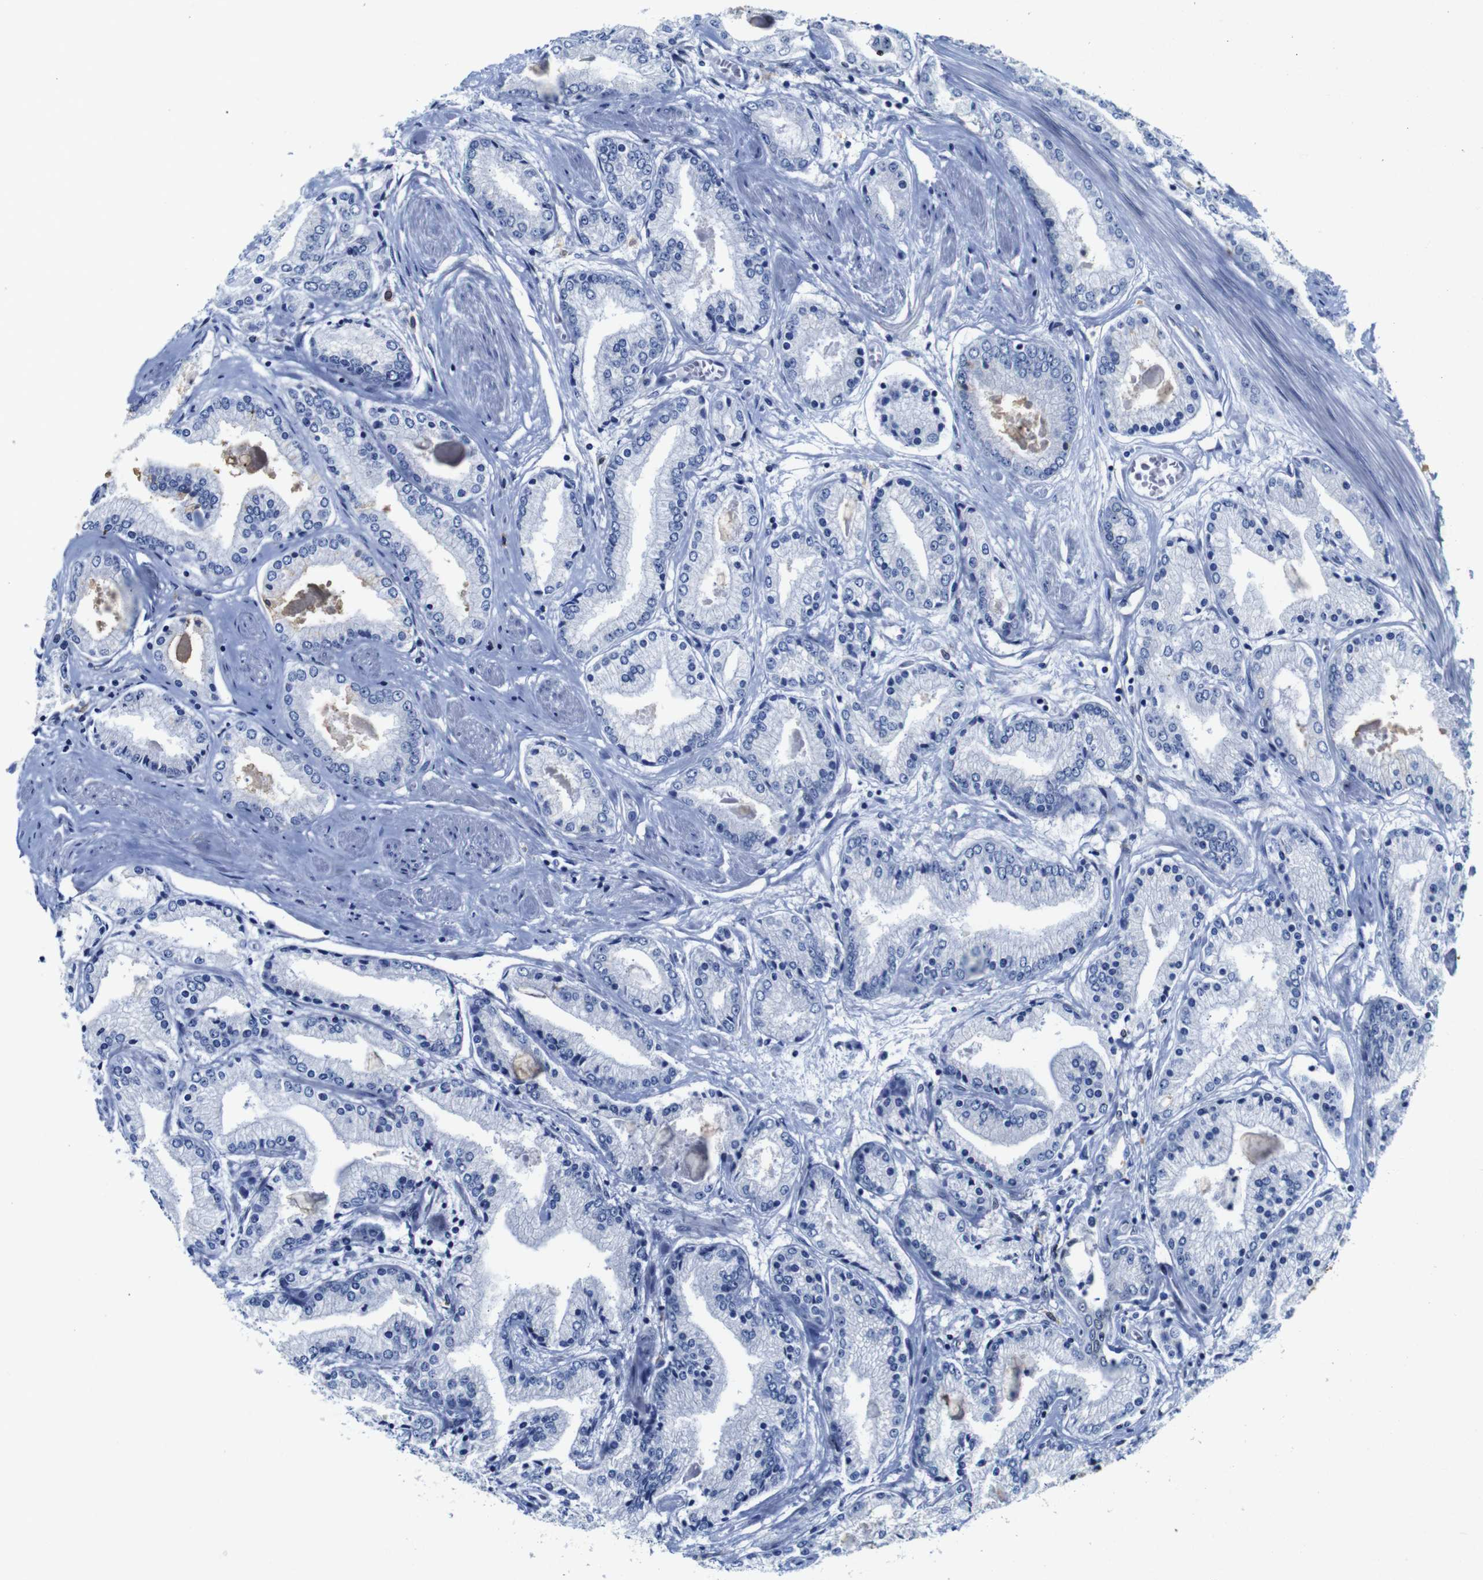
{"staining": {"intensity": "negative", "quantity": "none", "location": "none"}, "tissue": "prostate cancer", "cell_type": "Tumor cells", "image_type": "cancer", "snomed": [{"axis": "morphology", "description": "Adenocarcinoma, High grade"}, {"axis": "topography", "description": "Prostate"}], "caption": "Immunohistochemical staining of prostate cancer reveals no significant staining in tumor cells.", "gene": "FOSL2", "patient": {"sex": "male", "age": 59}}